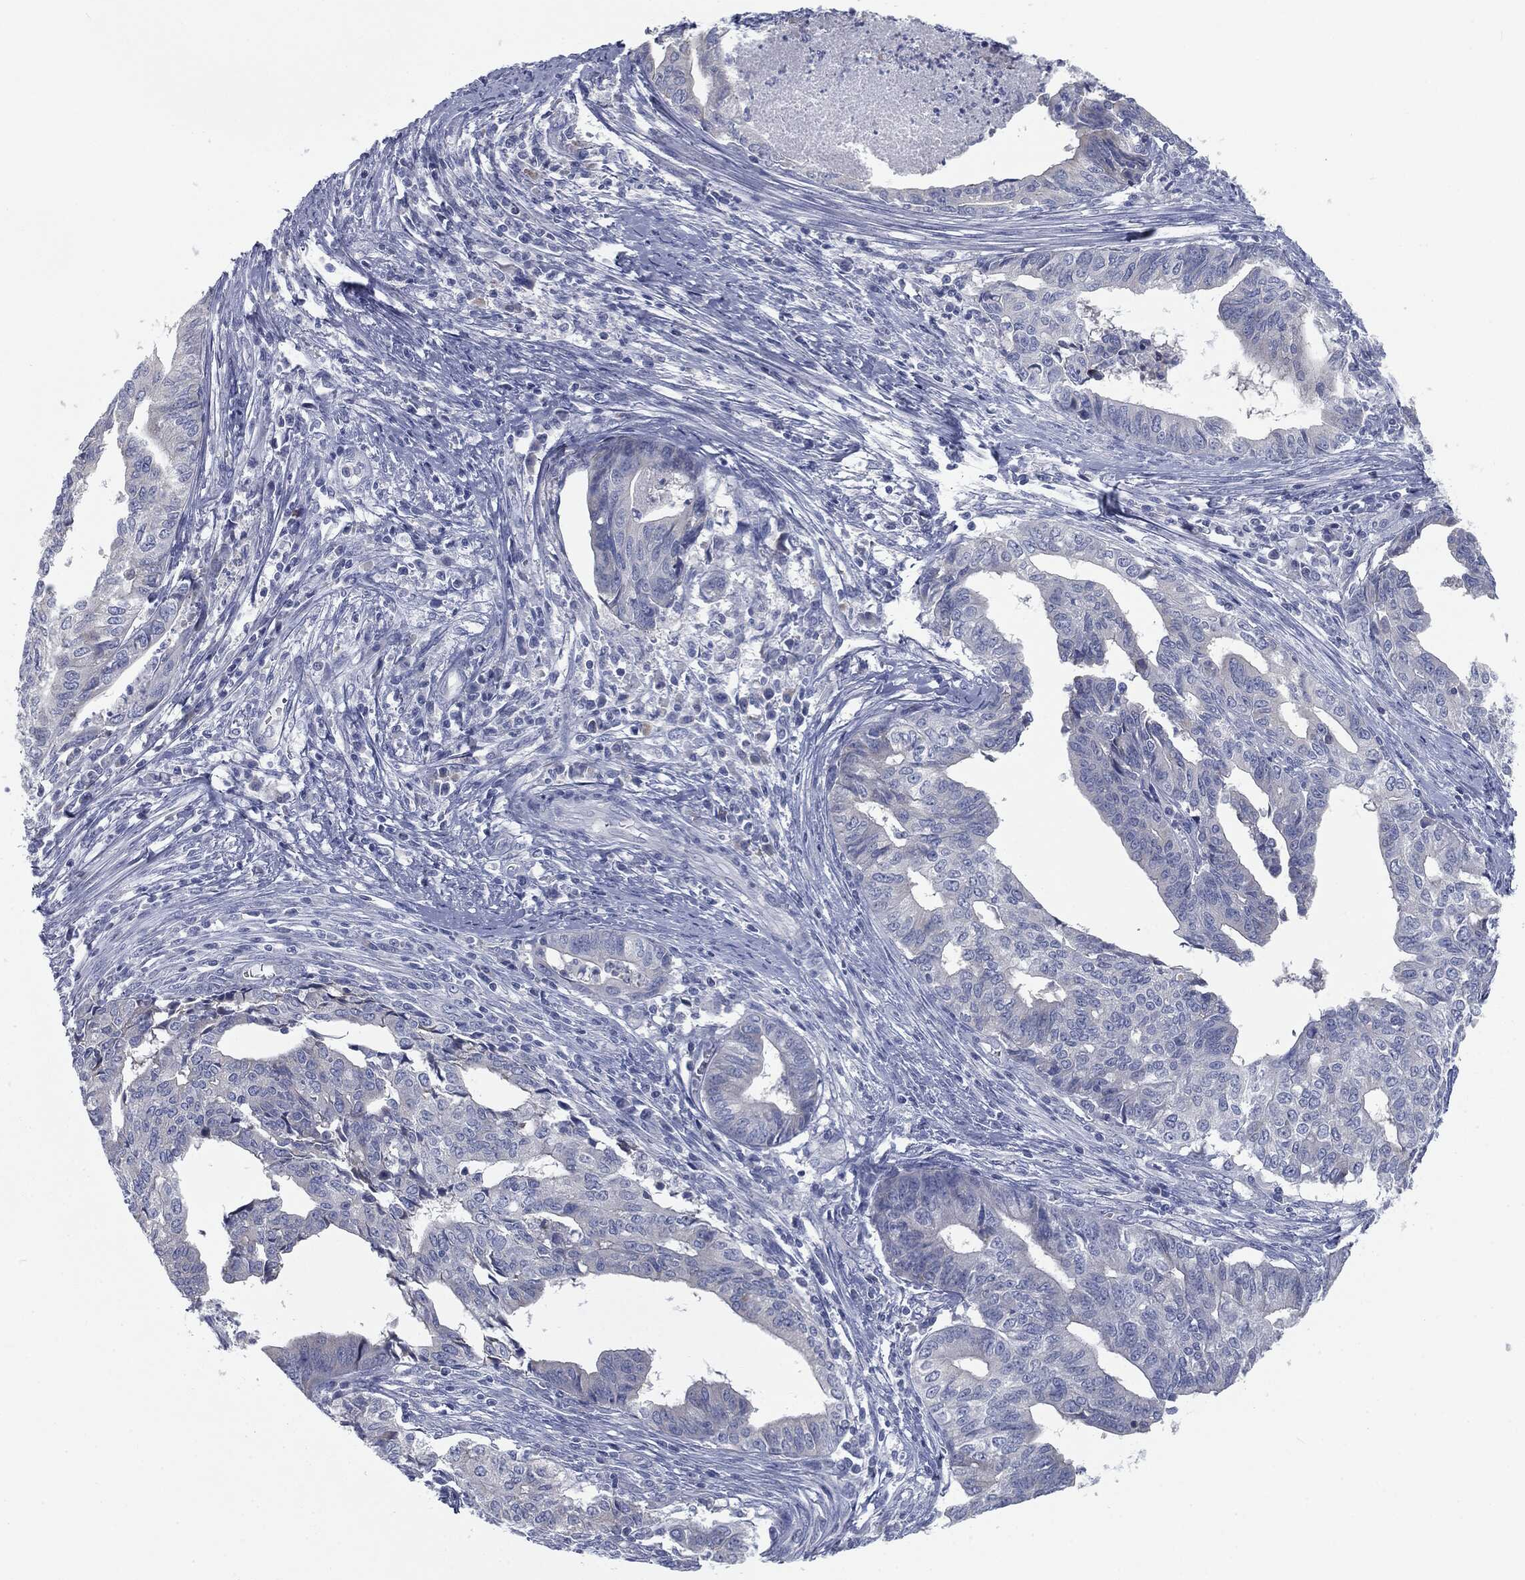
{"staining": {"intensity": "negative", "quantity": "none", "location": "none"}, "tissue": "endometrial cancer", "cell_type": "Tumor cells", "image_type": "cancer", "snomed": [{"axis": "morphology", "description": "Adenocarcinoma, NOS"}, {"axis": "topography", "description": "Endometrium"}], "caption": "A photomicrograph of endometrial cancer (adenocarcinoma) stained for a protein demonstrates no brown staining in tumor cells.", "gene": "CAV3", "patient": {"sex": "female", "age": 65}}